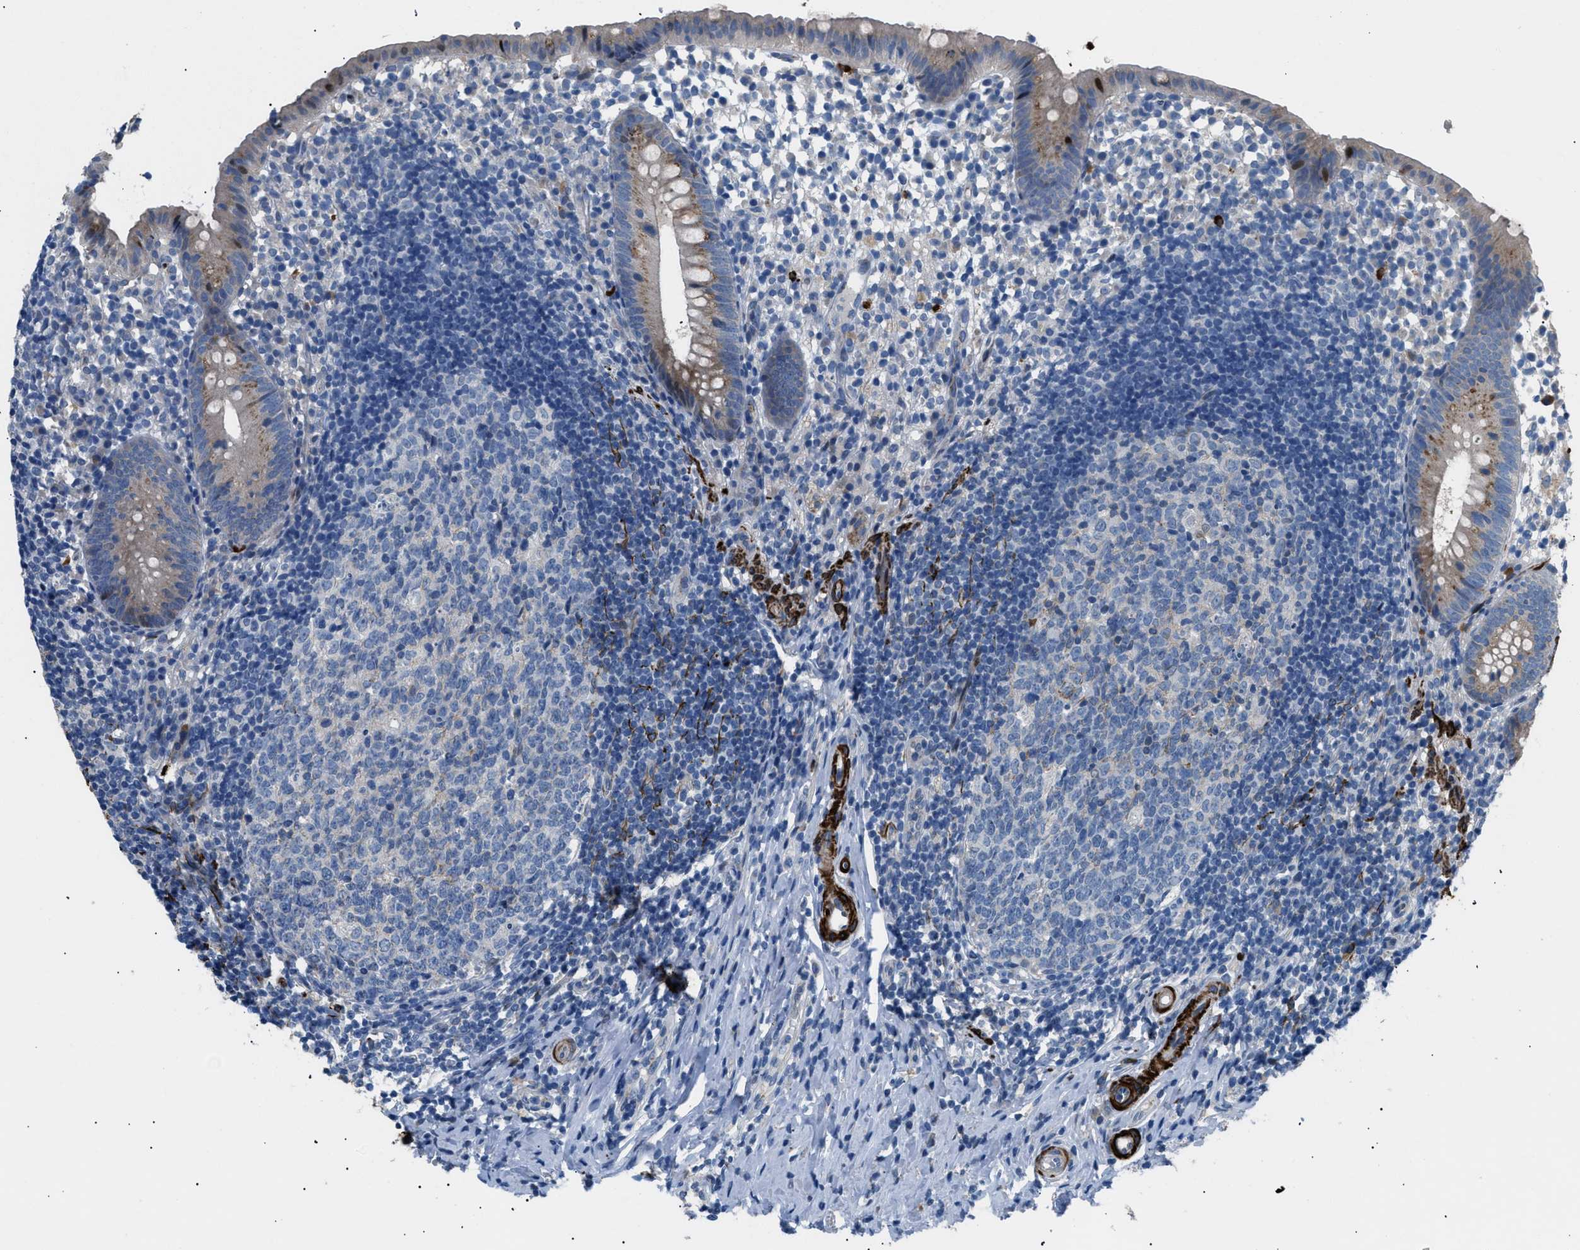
{"staining": {"intensity": "weak", "quantity": "25%-75%", "location": "cytoplasmic/membranous"}, "tissue": "appendix", "cell_type": "Glandular cells", "image_type": "normal", "snomed": [{"axis": "morphology", "description": "Normal tissue, NOS"}, {"axis": "topography", "description": "Appendix"}], "caption": "Glandular cells exhibit weak cytoplasmic/membranous staining in approximately 25%-75% of cells in normal appendix.", "gene": "ICA1", "patient": {"sex": "female", "age": 20}}